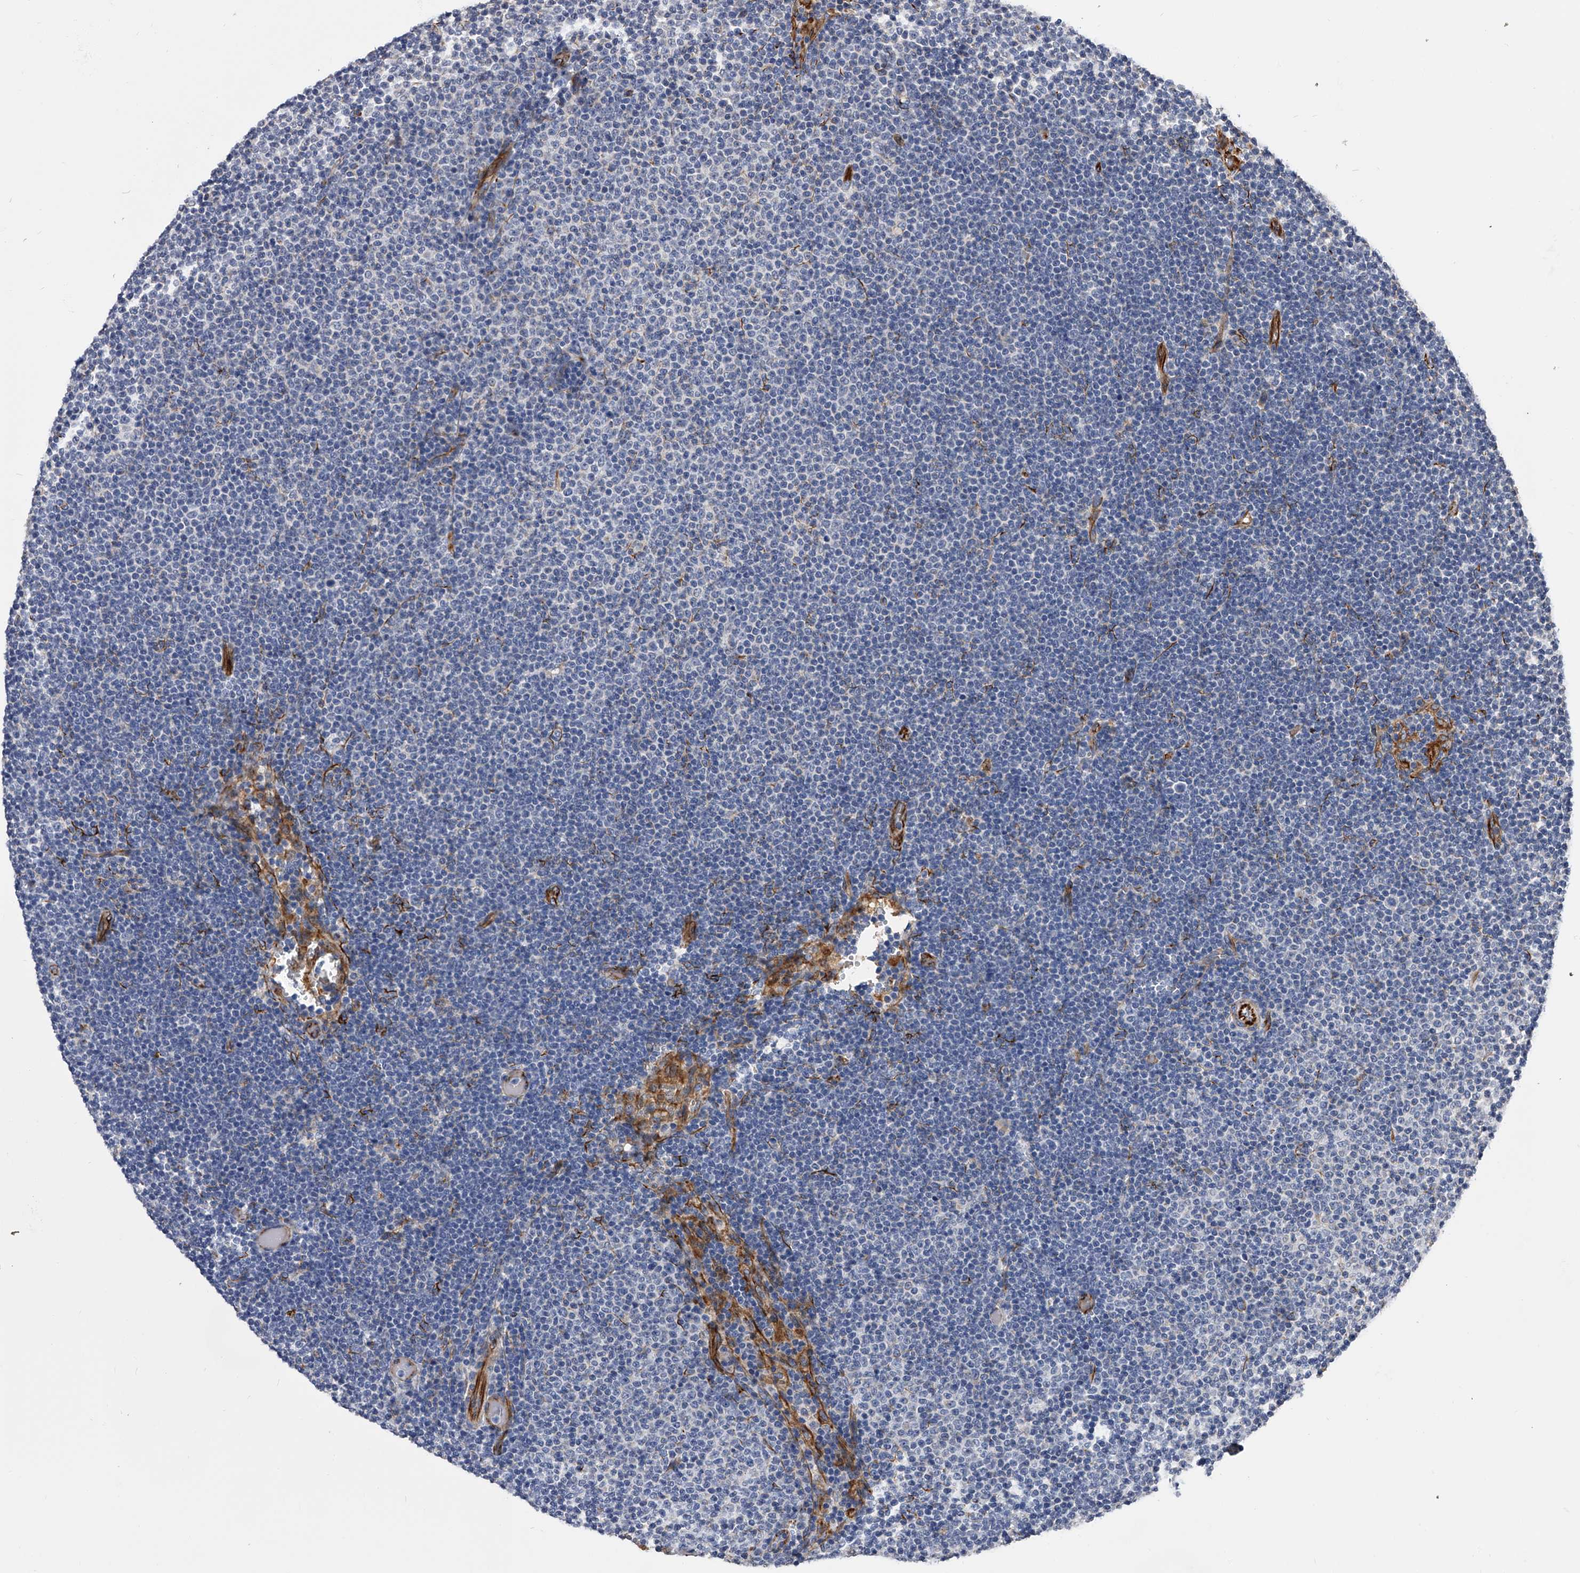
{"staining": {"intensity": "negative", "quantity": "none", "location": "none"}, "tissue": "lymphoma", "cell_type": "Tumor cells", "image_type": "cancer", "snomed": [{"axis": "morphology", "description": "Malignant lymphoma, non-Hodgkin's type, Low grade"}, {"axis": "topography", "description": "Lymph node"}], "caption": "The immunohistochemistry photomicrograph has no significant staining in tumor cells of lymphoma tissue.", "gene": "EFCAB7", "patient": {"sex": "female", "age": 53}}